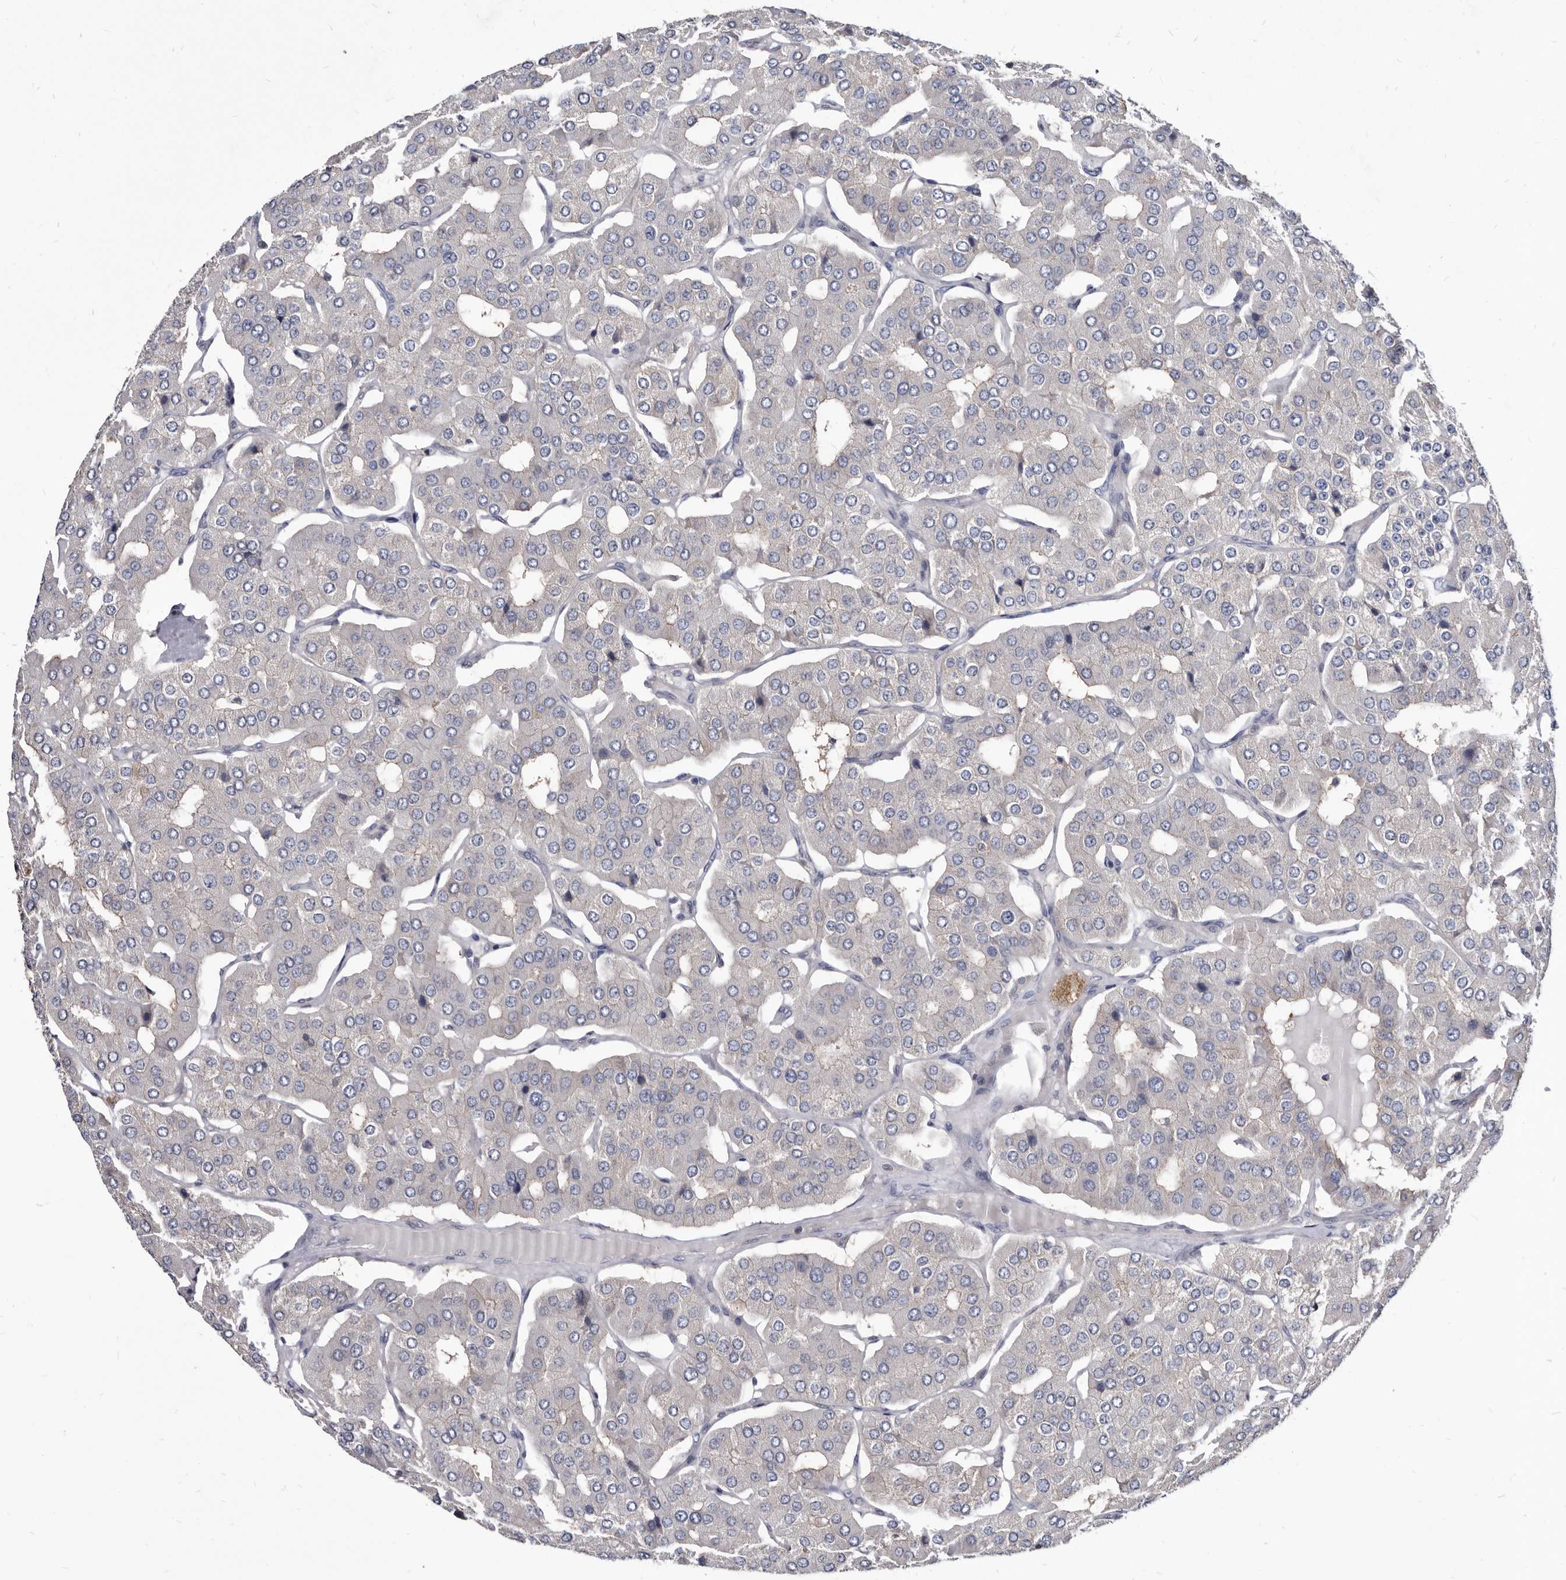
{"staining": {"intensity": "negative", "quantity": "none", "location": "none"}, "tissue": "parathyroid gland", "cell_type": "Glandular cells", "image_type": "normal", "snomed": [{"axis": "morphology", "description": "Normal tissue, NOS"}, {"axis": "morphology", "description": "Adenoma, NOS"}, {"axis": "topography", "description": "Parathyroid gland"}], "caption": "Protein analysis of benign parathyroid gland exhibits no significant expression in glandular cells.", "gene": "ABCF2", "patient": {"sex": "female", "age": 86}}